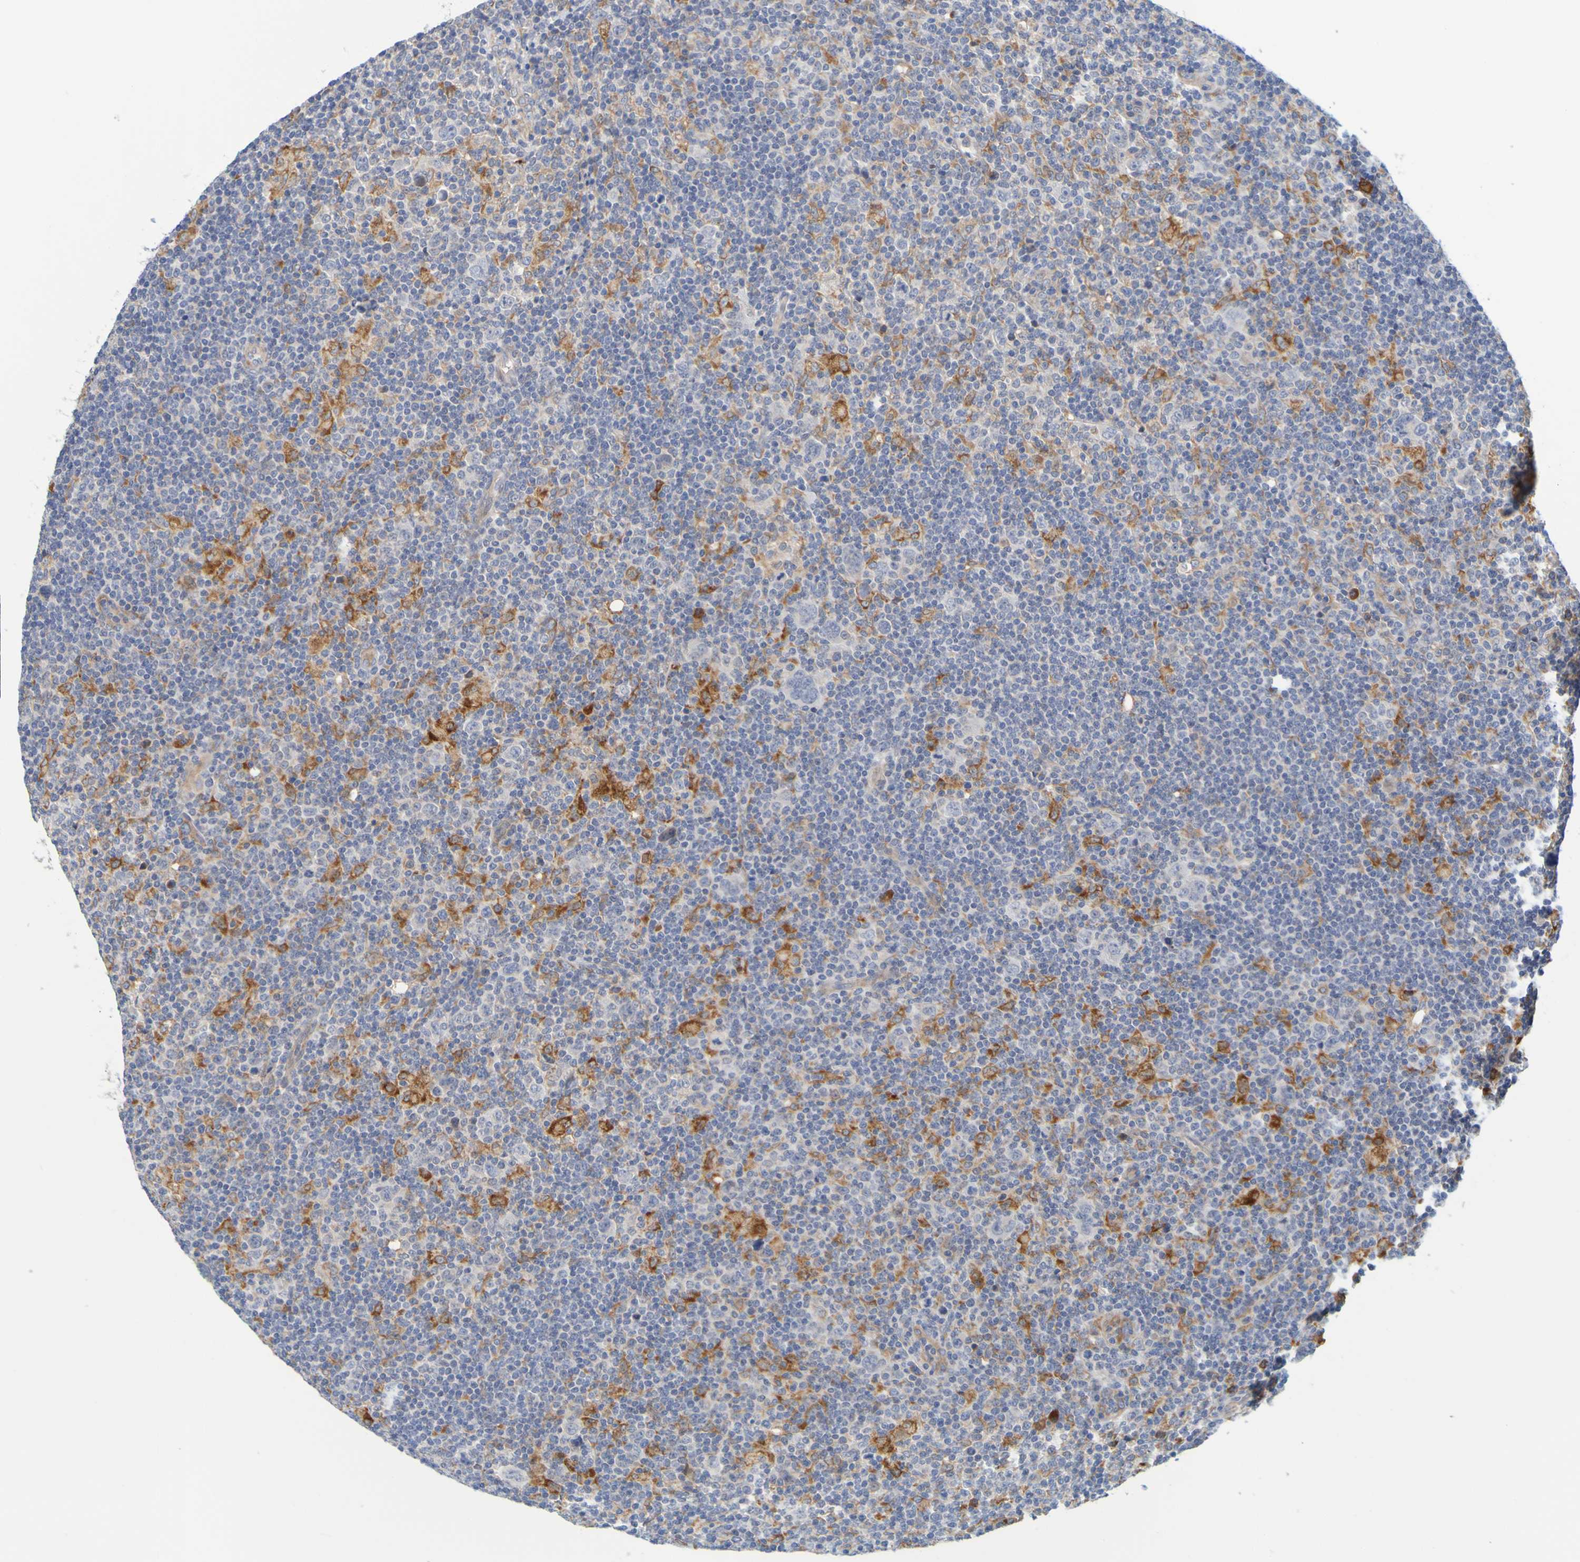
{"staining": {"intensity": "negative", "quantity": "none", "location": "none"}, "tissue": "lymphoma", "cell_type": "Tumor cells", "image_type": "cancer", "snomed": [{"axis": "morphology", "description": "Hodgkin's disease, NOS"}, {"axis": "topography", "description": "Lymph node"}], "caption": "This is an IHC image of Hodgkin's disease. There is no positivity in tumor cells.", "gene": "SIL1", "patient": {"sex": "female", "age": 57}}